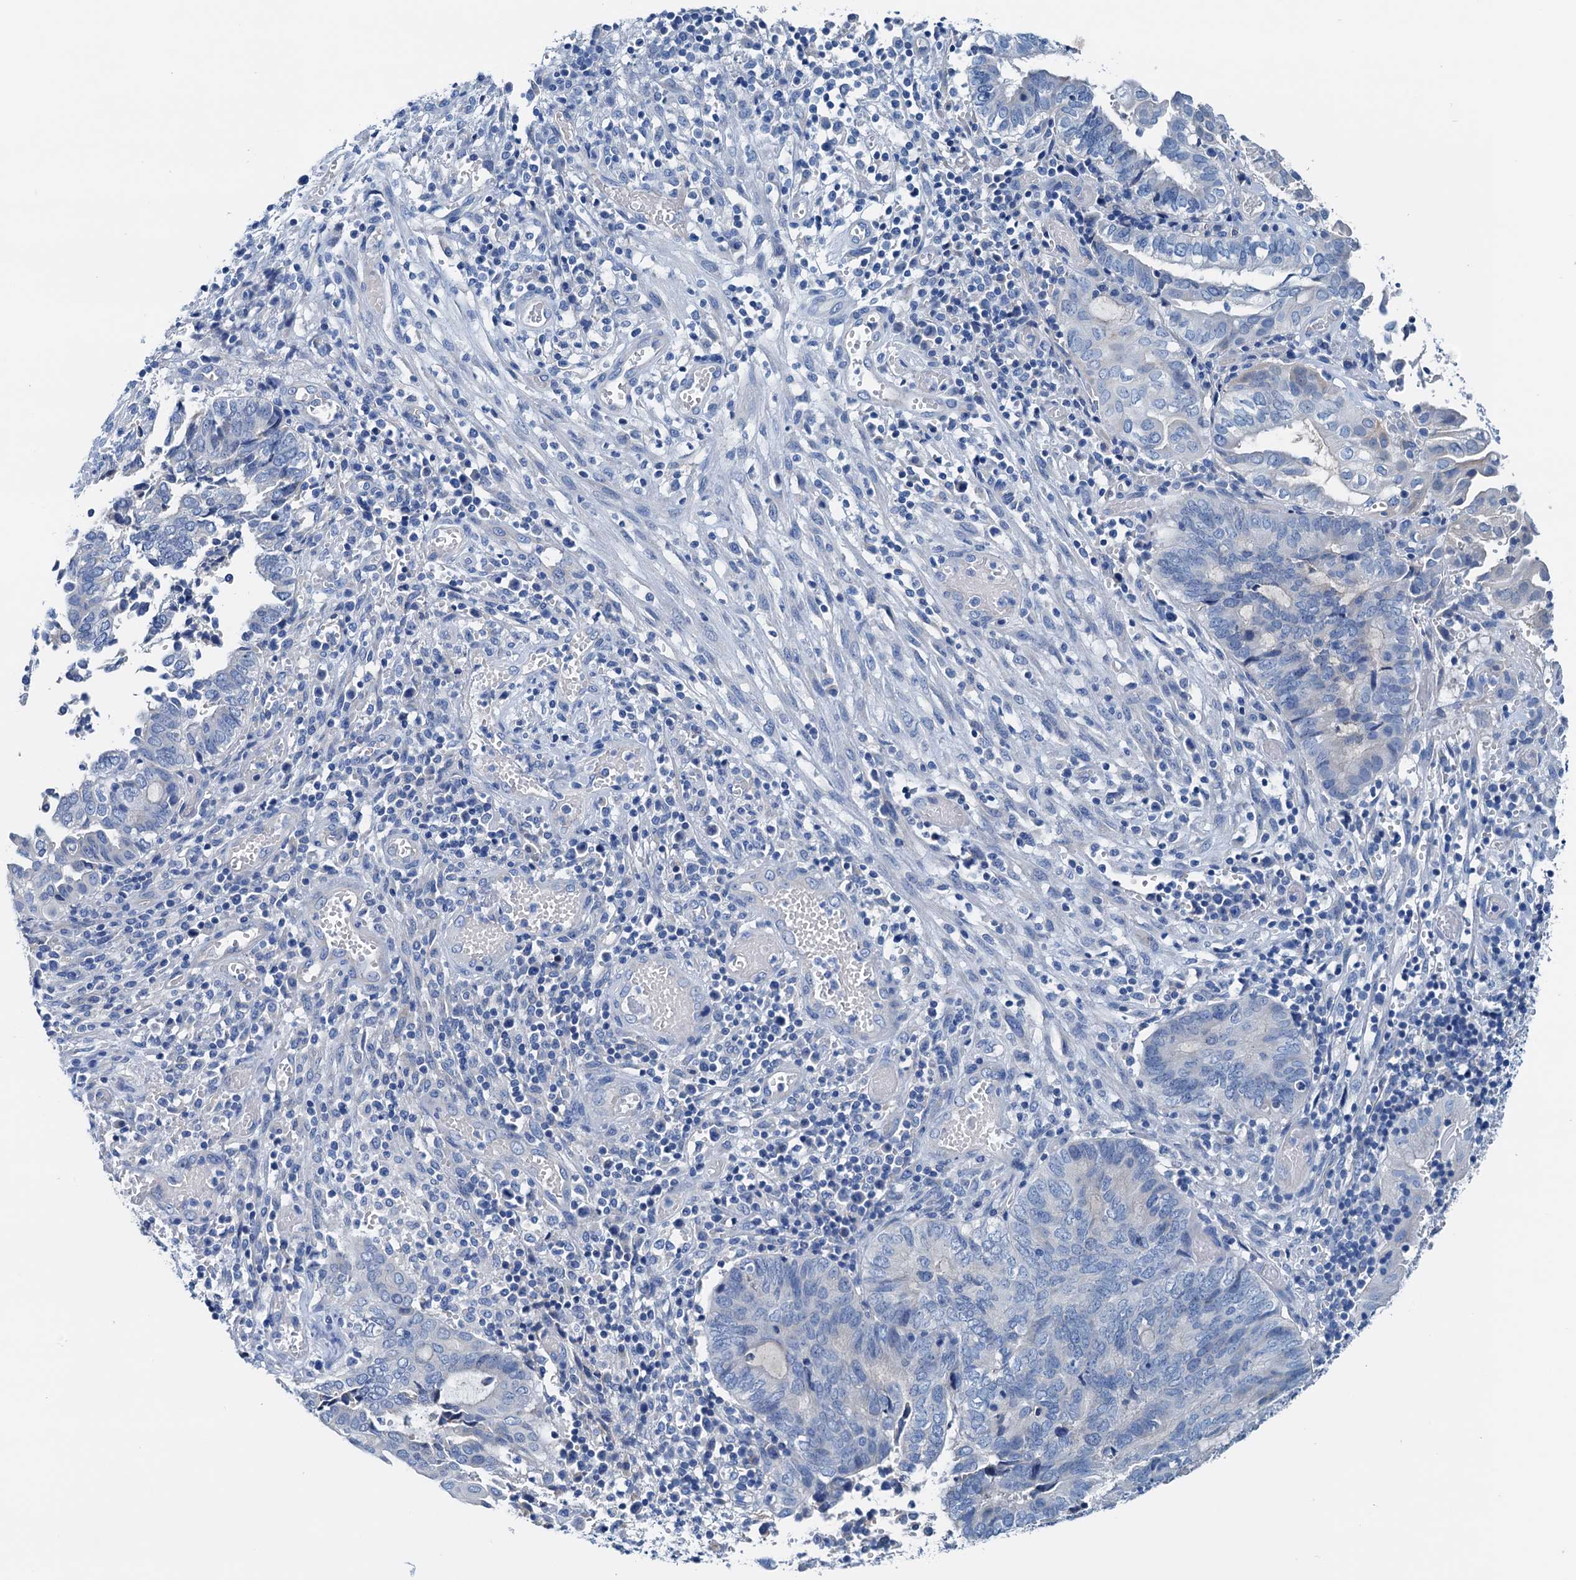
{"staining": {"intensity": "negative", "quantity": "none", "location": "none"}, "tissue": "endometrial cancer", "cell_type": "Tumor cells", "image_type": "cancer", "snomed": [{"axis": "morphology", "description": "Adenocarcinoma, NOS"}, {"axis": "topography", "description": "Uterus"}, {"axis": "topography", "description": "Endometrium"}], "caption": "A high-resolution micrograph shows IHC staining of endometrial cancer (adenocarcinoma), which shows no significant positivity in tumor cells.", "gene": "C1QTNF4", "patient": {"sex": "female", "age": 70}}